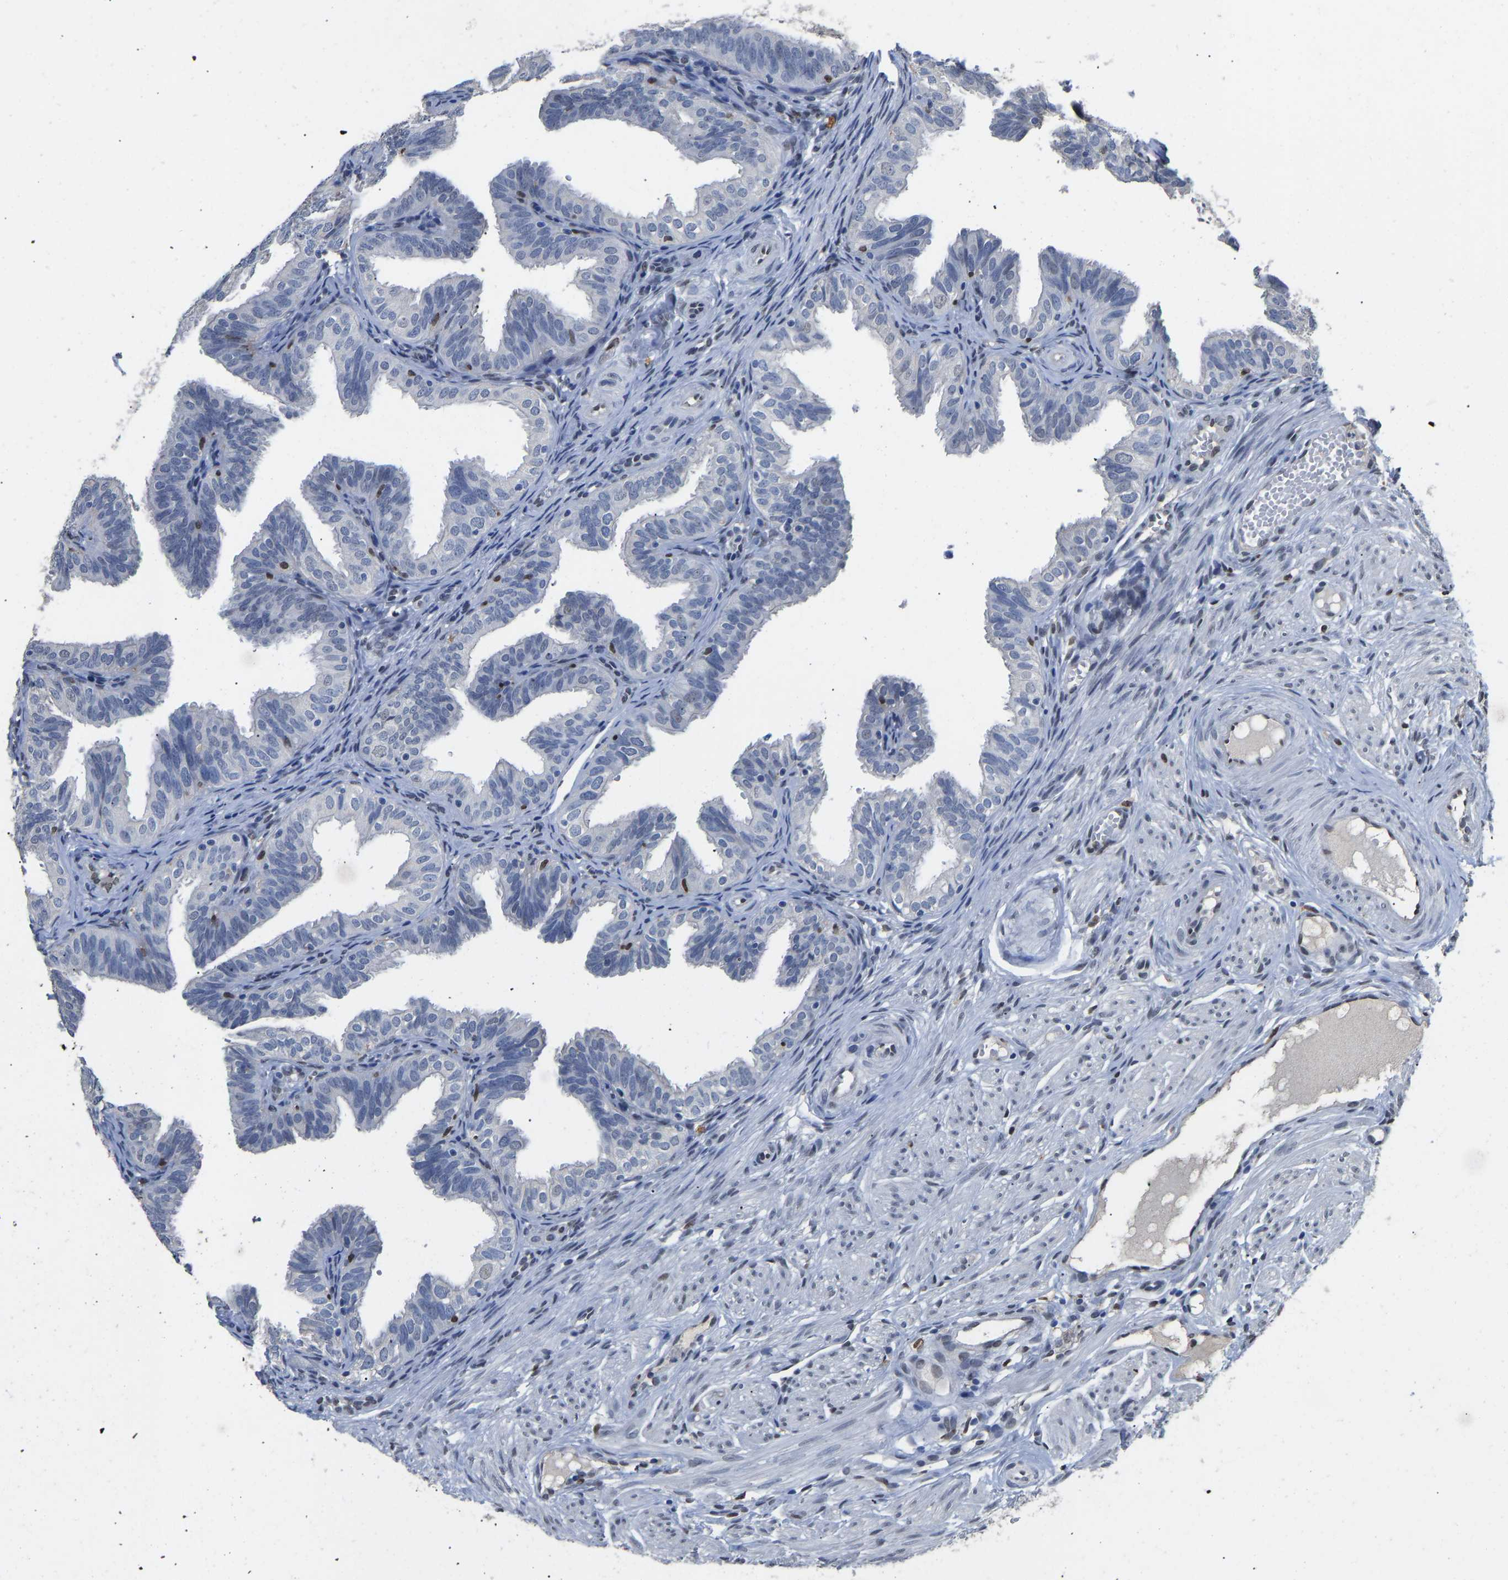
{"staining": {"intensity": "negative", "quantity": "none", "location": "none"}, "tissue": "fallopian tube", "cell_type": "Glandular cells", "image_type": "normal", "snomed": [{"axis": "morphology", "description": "Normal tissue, NOS"}, {"axis": "topography", "description": "Fallopian tube"}], "caption": "DAB immunohistochemical staining of normal fallopian tube displays no significant positivity in glandular cells.", "gene": "QKI", "patient": {"sex": "female", "age": 35}}